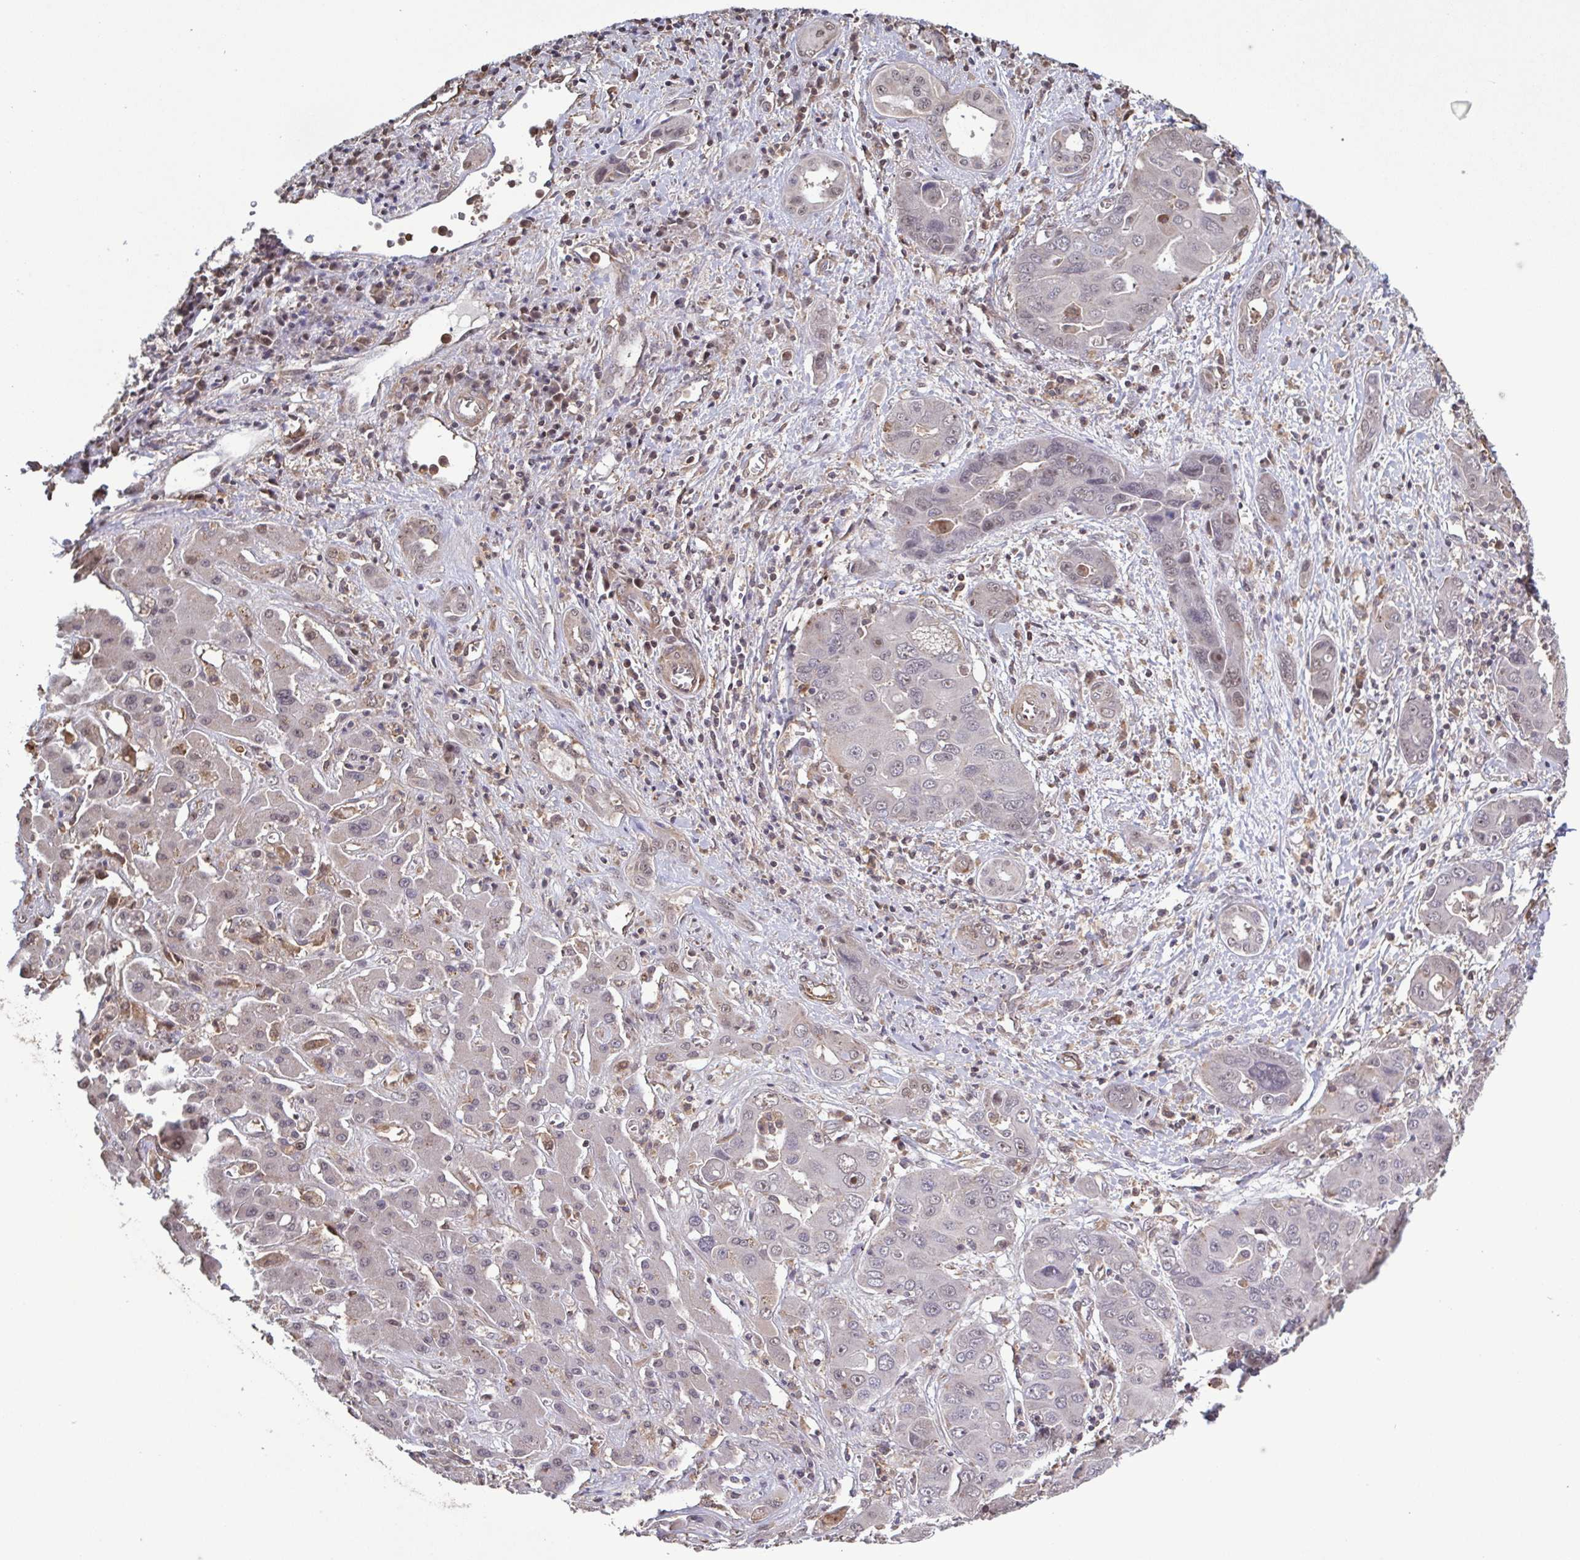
{"staining": {"intensity": "weak", "quantity": "<25%", "location": "nuclear"}, "tissue": "liver cancer", "cell_type": "Tumor cells", "image_type": "cancer", "snomed": [{"axis": "morphology", "description": "Cholangiocarcinoma"}, {"axis": "topography", "description": "Liver"}], "caption": "Protein analysis of liver cholangiocarcinoma displays no significant positivity in tumor cells.", "gene": "ZNF200", "patient": {"sex": "male", "age": 67}}